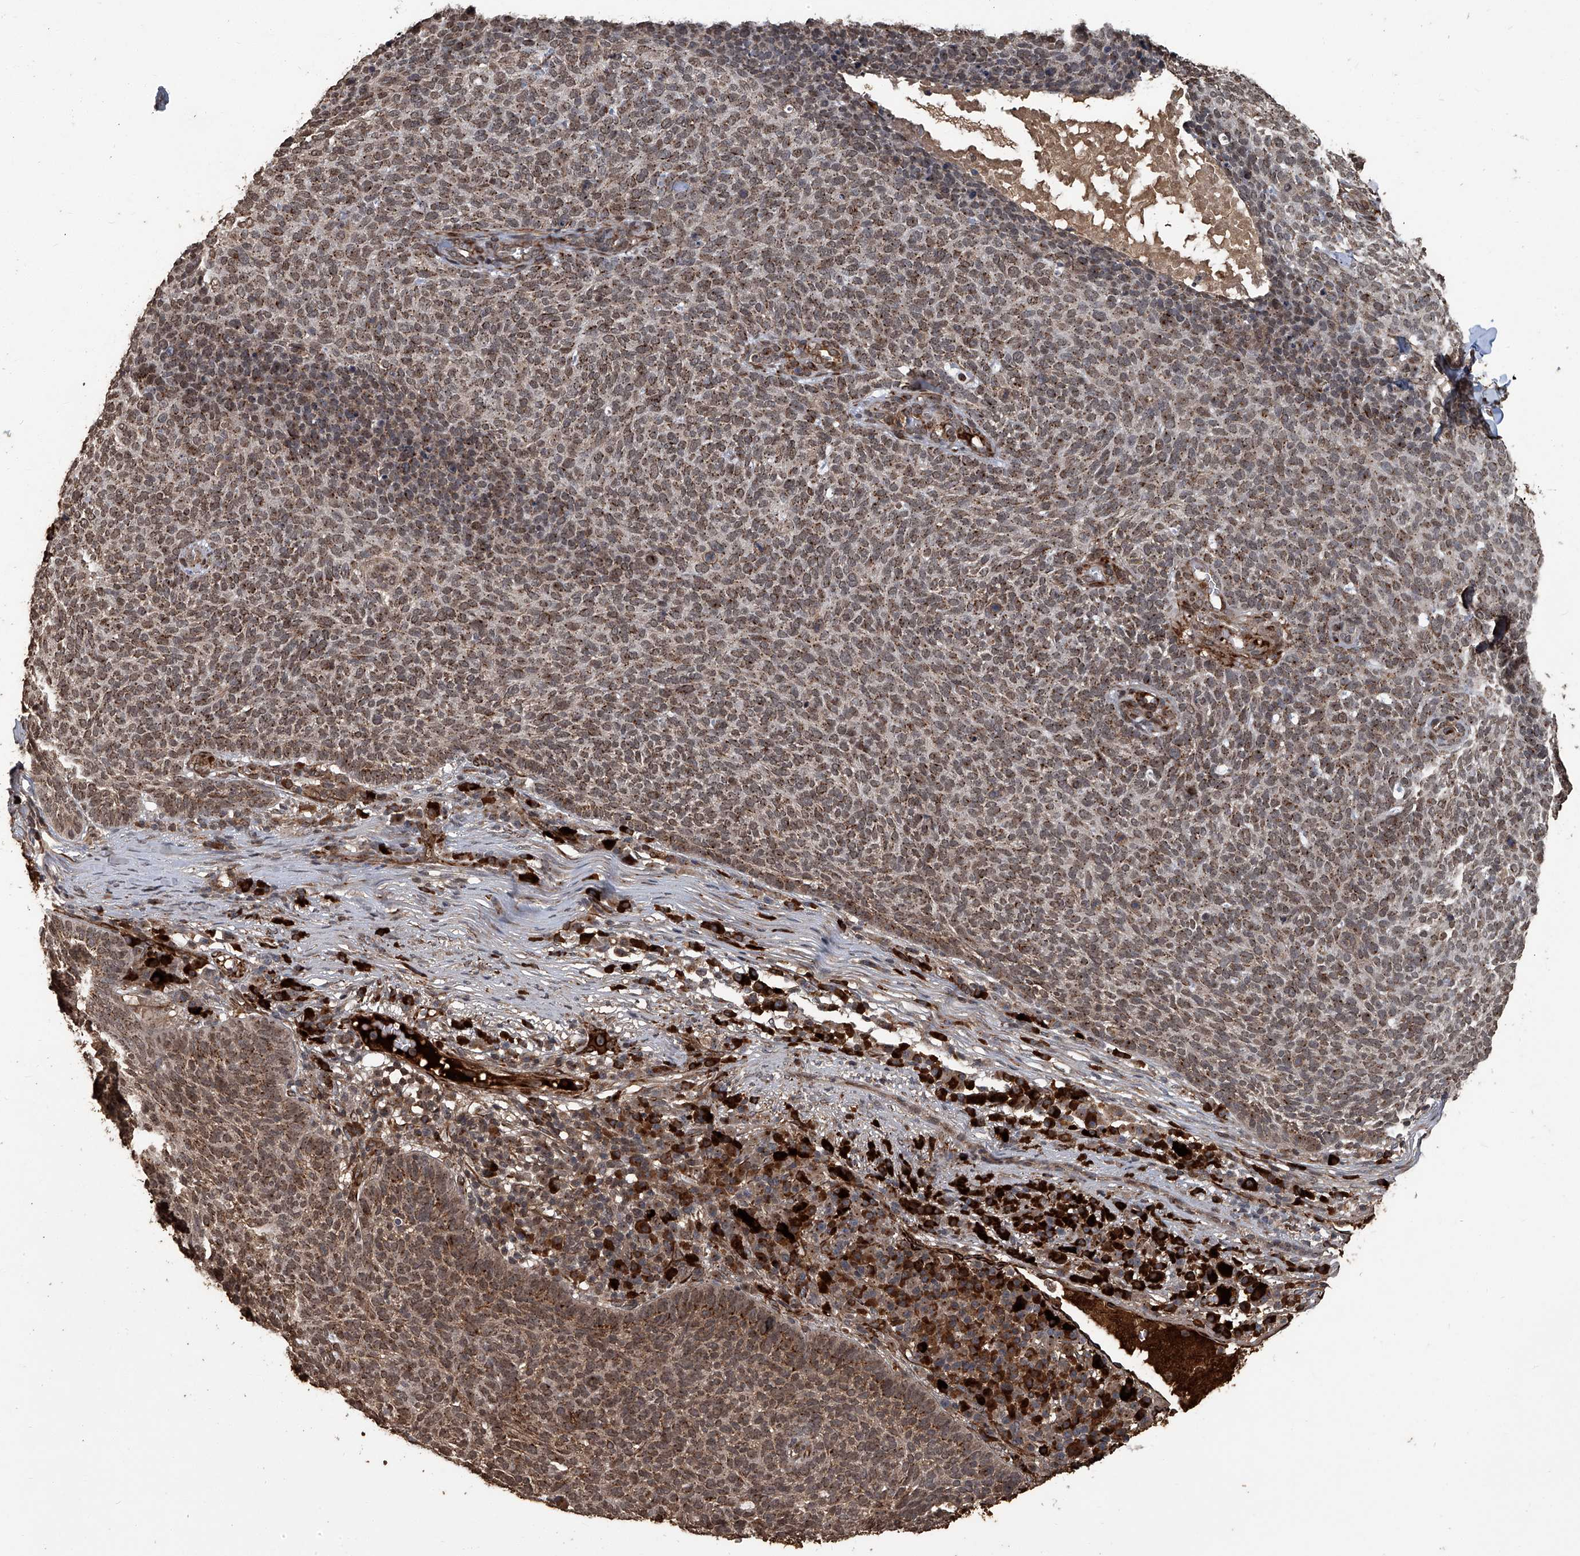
{"staining": {"intensity": "moderate", "quantity": ">75%", "location": "cytoplasmic/membranous,nuclear"}, "tissue": "skin cancer", "cell_type": "Tumor cells", "image_type": "cancer", "snomed": [{"axis": "morphology", "description": "Squamous cell carcinoma, NOS"}, {"axis": "topography", "description": "Skin"}], "caption": "Immunohistochemistry (IHC) of skin squamous cell carcinoma reveals medium levels of moderate cytoplasmic/membranous and nuclear expression in about >75% of tumor cells. (Brightfield microscopy of DAB IHC at high magnification).", "gene": "GPR132", "patient": {"sex": "female", "age": 90}}